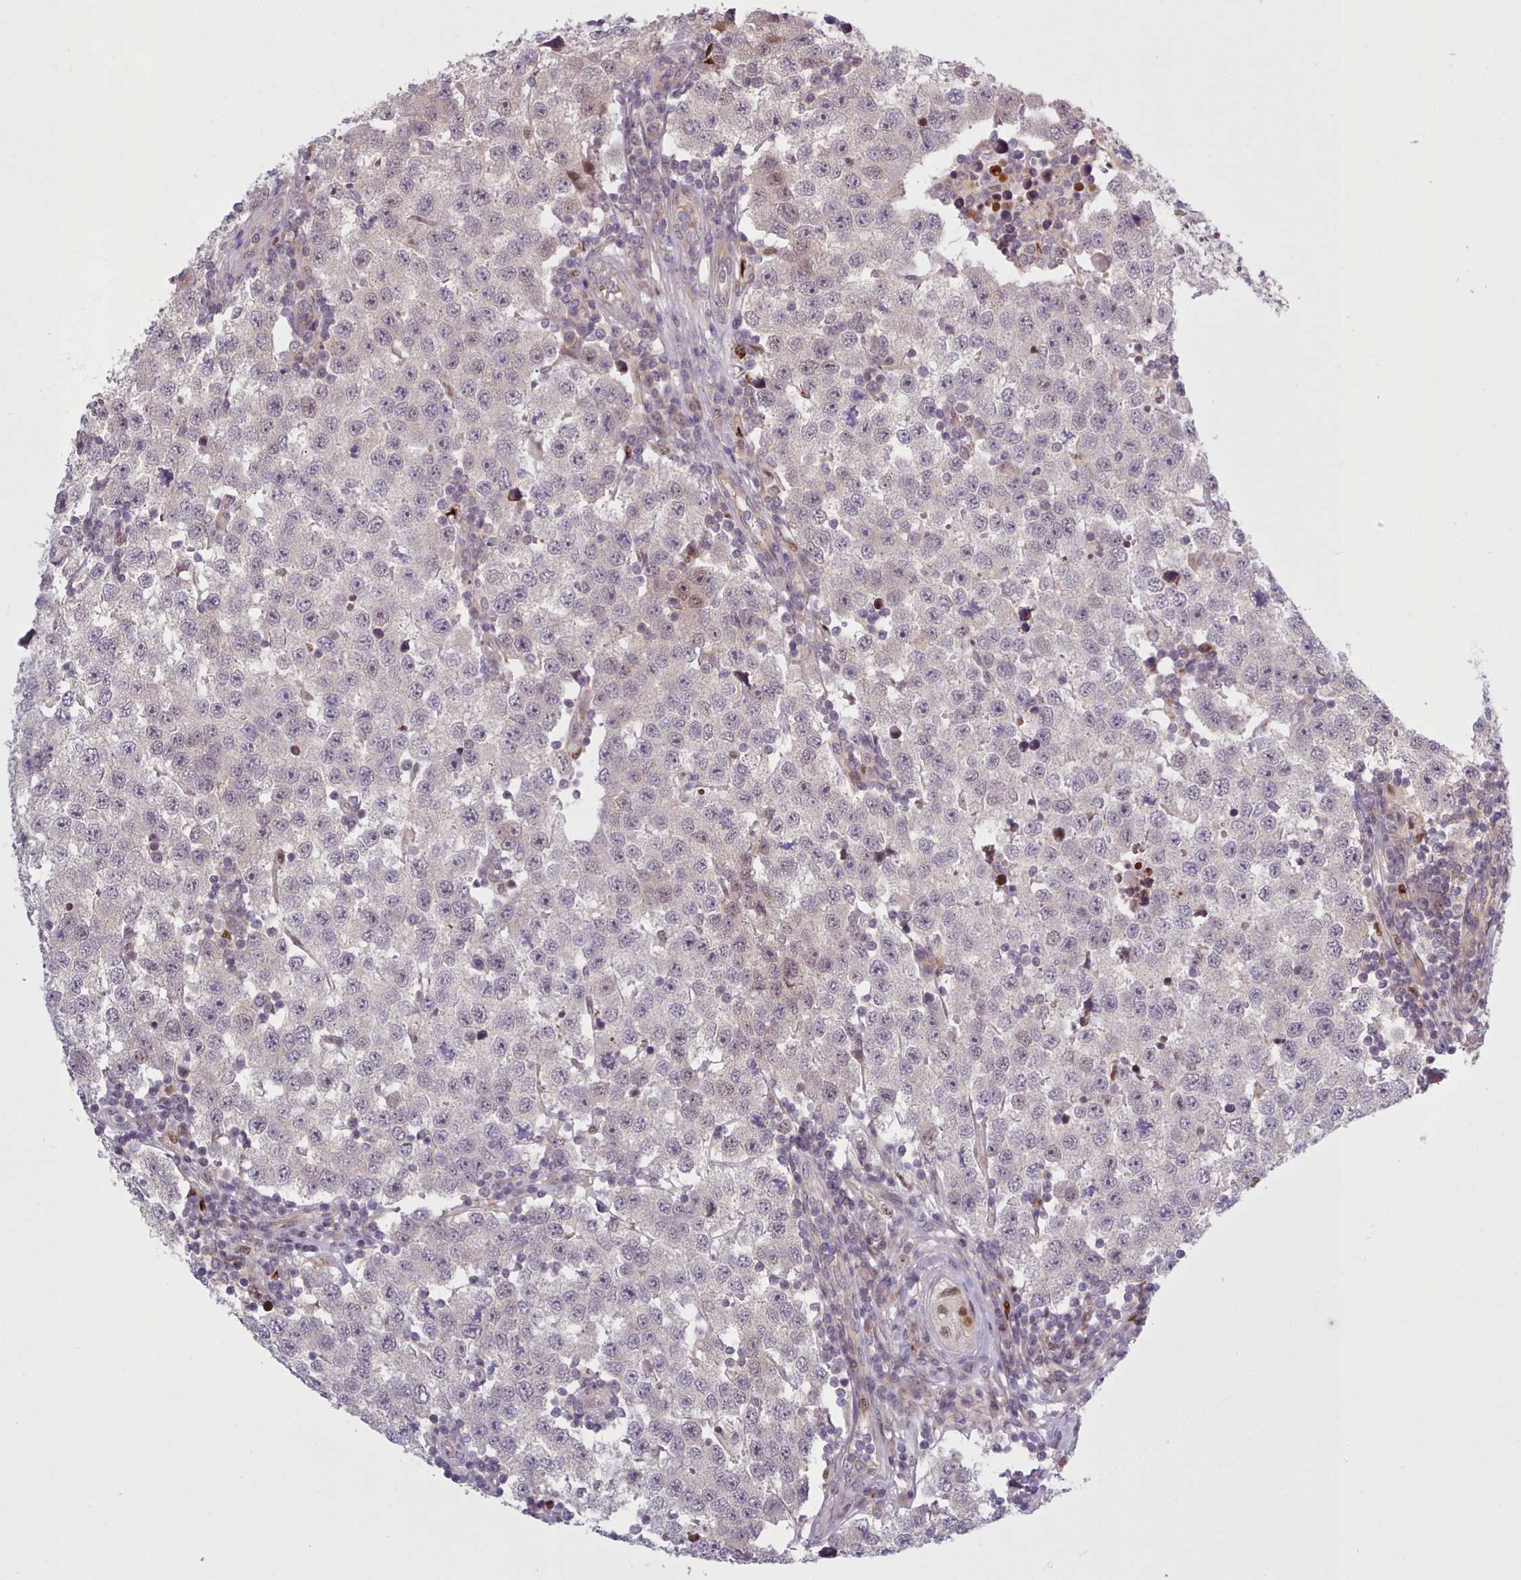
{"staining": {"intensity": "negative", "quantity": "none", "location": "none"}, "tissue": "testis cancer", "cell_type": "Tumor cells", "image_type": "cancer", "snomed": [{"axis": "morphology", "description": "Seminoma, NOS"}, {"axis": "topography", "description": "Testis"}], "caption": "This is an immunohistochemistry (IHC) histopathology image of human seminoma (testis). There is no expression in tumor cells.", "gene": "KBTBD7", "patient": {"sex": "male", "age": 34}}